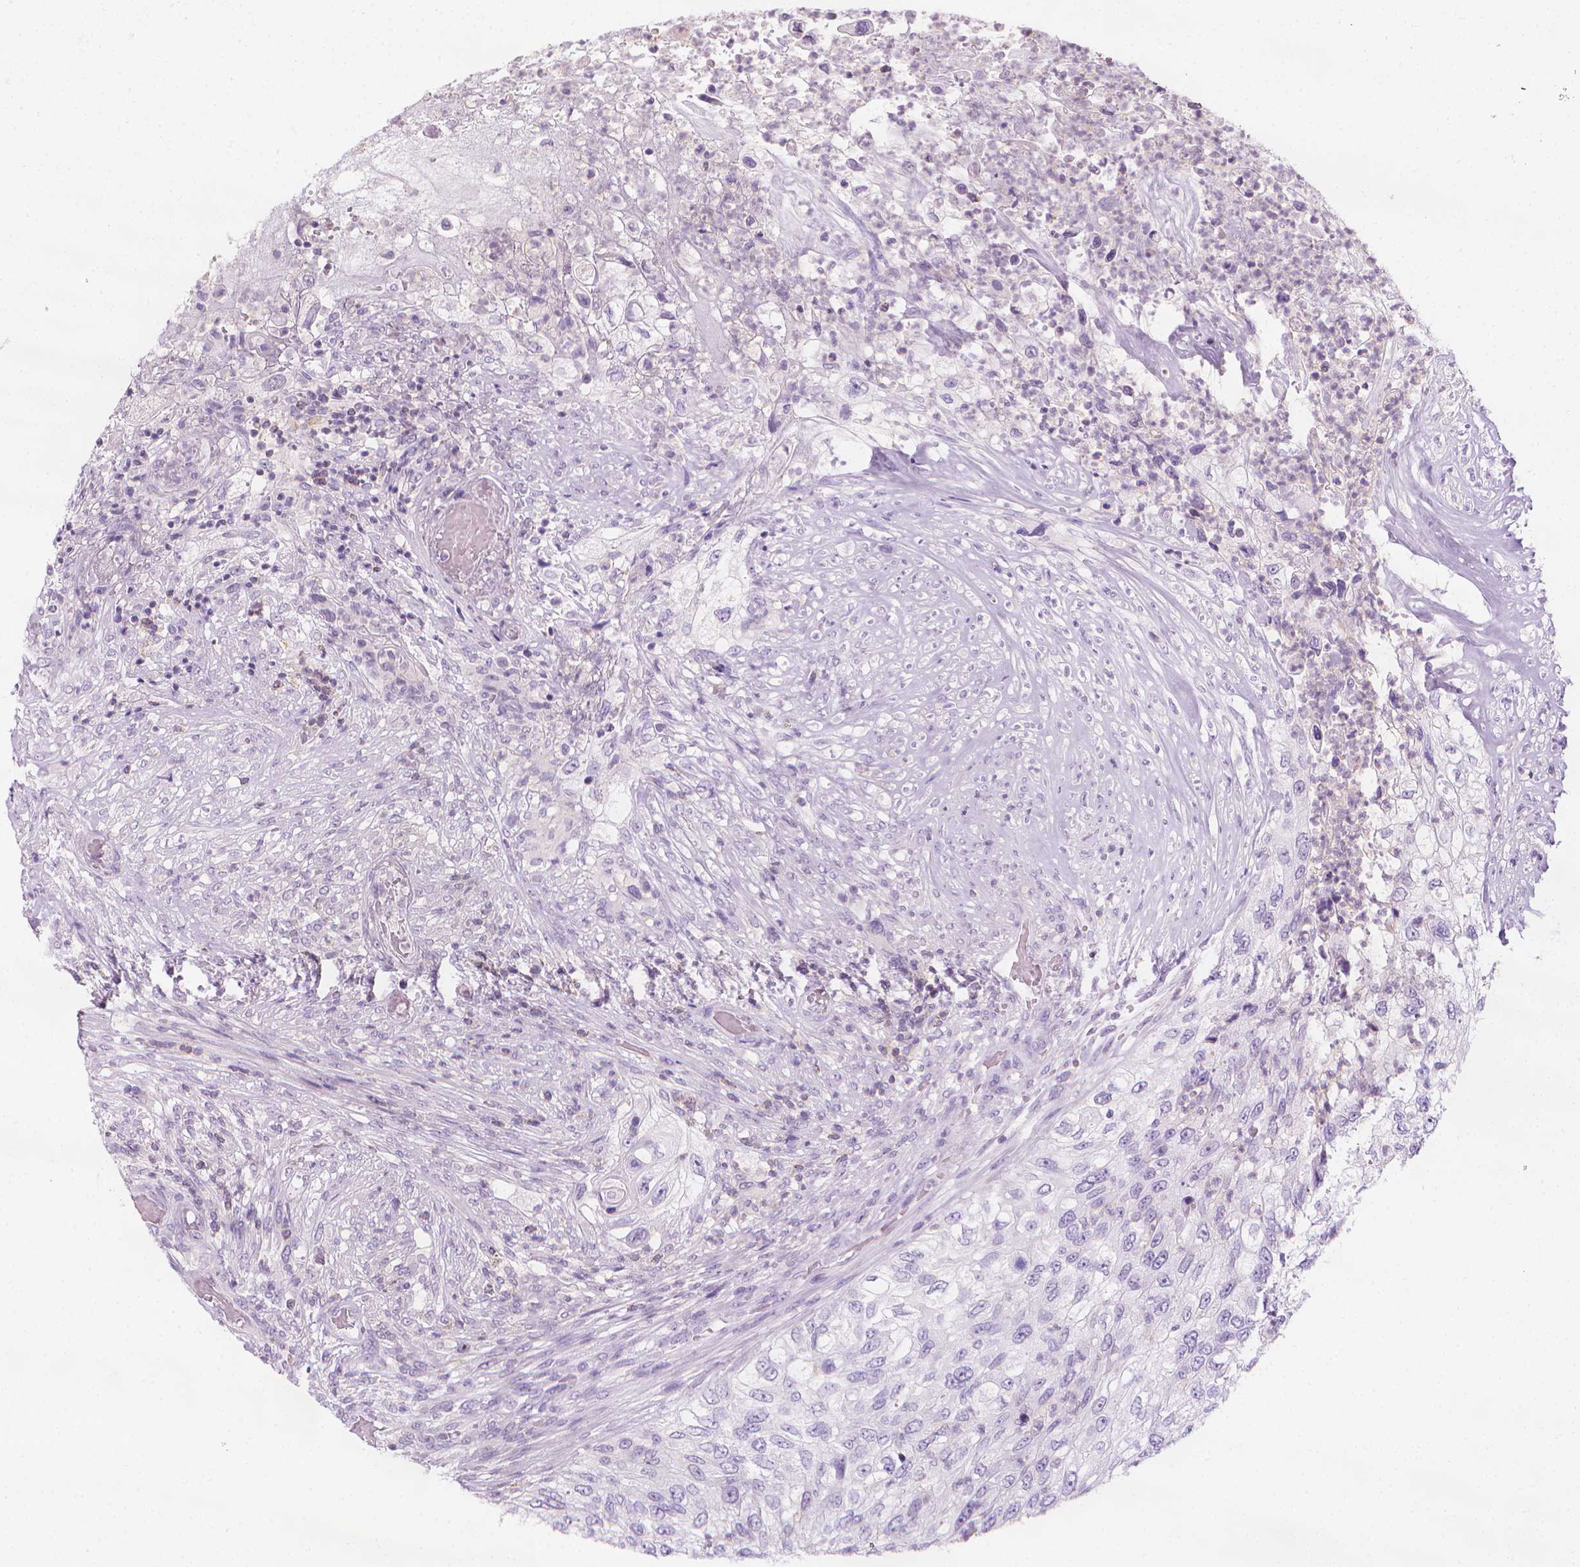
{"staining": {"intensity": "negative", "quantity": "none", "location": "none"}, "tissue": "urothelial cancer", "cell_type": "Tumor cells", "image_type": "cancer", "snomed": [{"axis": "morphology", "description": "Urothelial carcinoma, High grade"}, {"axis": "topography", "description": "Urinary bladder"}], "caption": "Urothelial cancer stained for a protein using immunohistochemistry (IHC) reveals no expression tumor cells.", "gene": "DCAF8L1", "patient": {"sex": "female", "age": 60}}